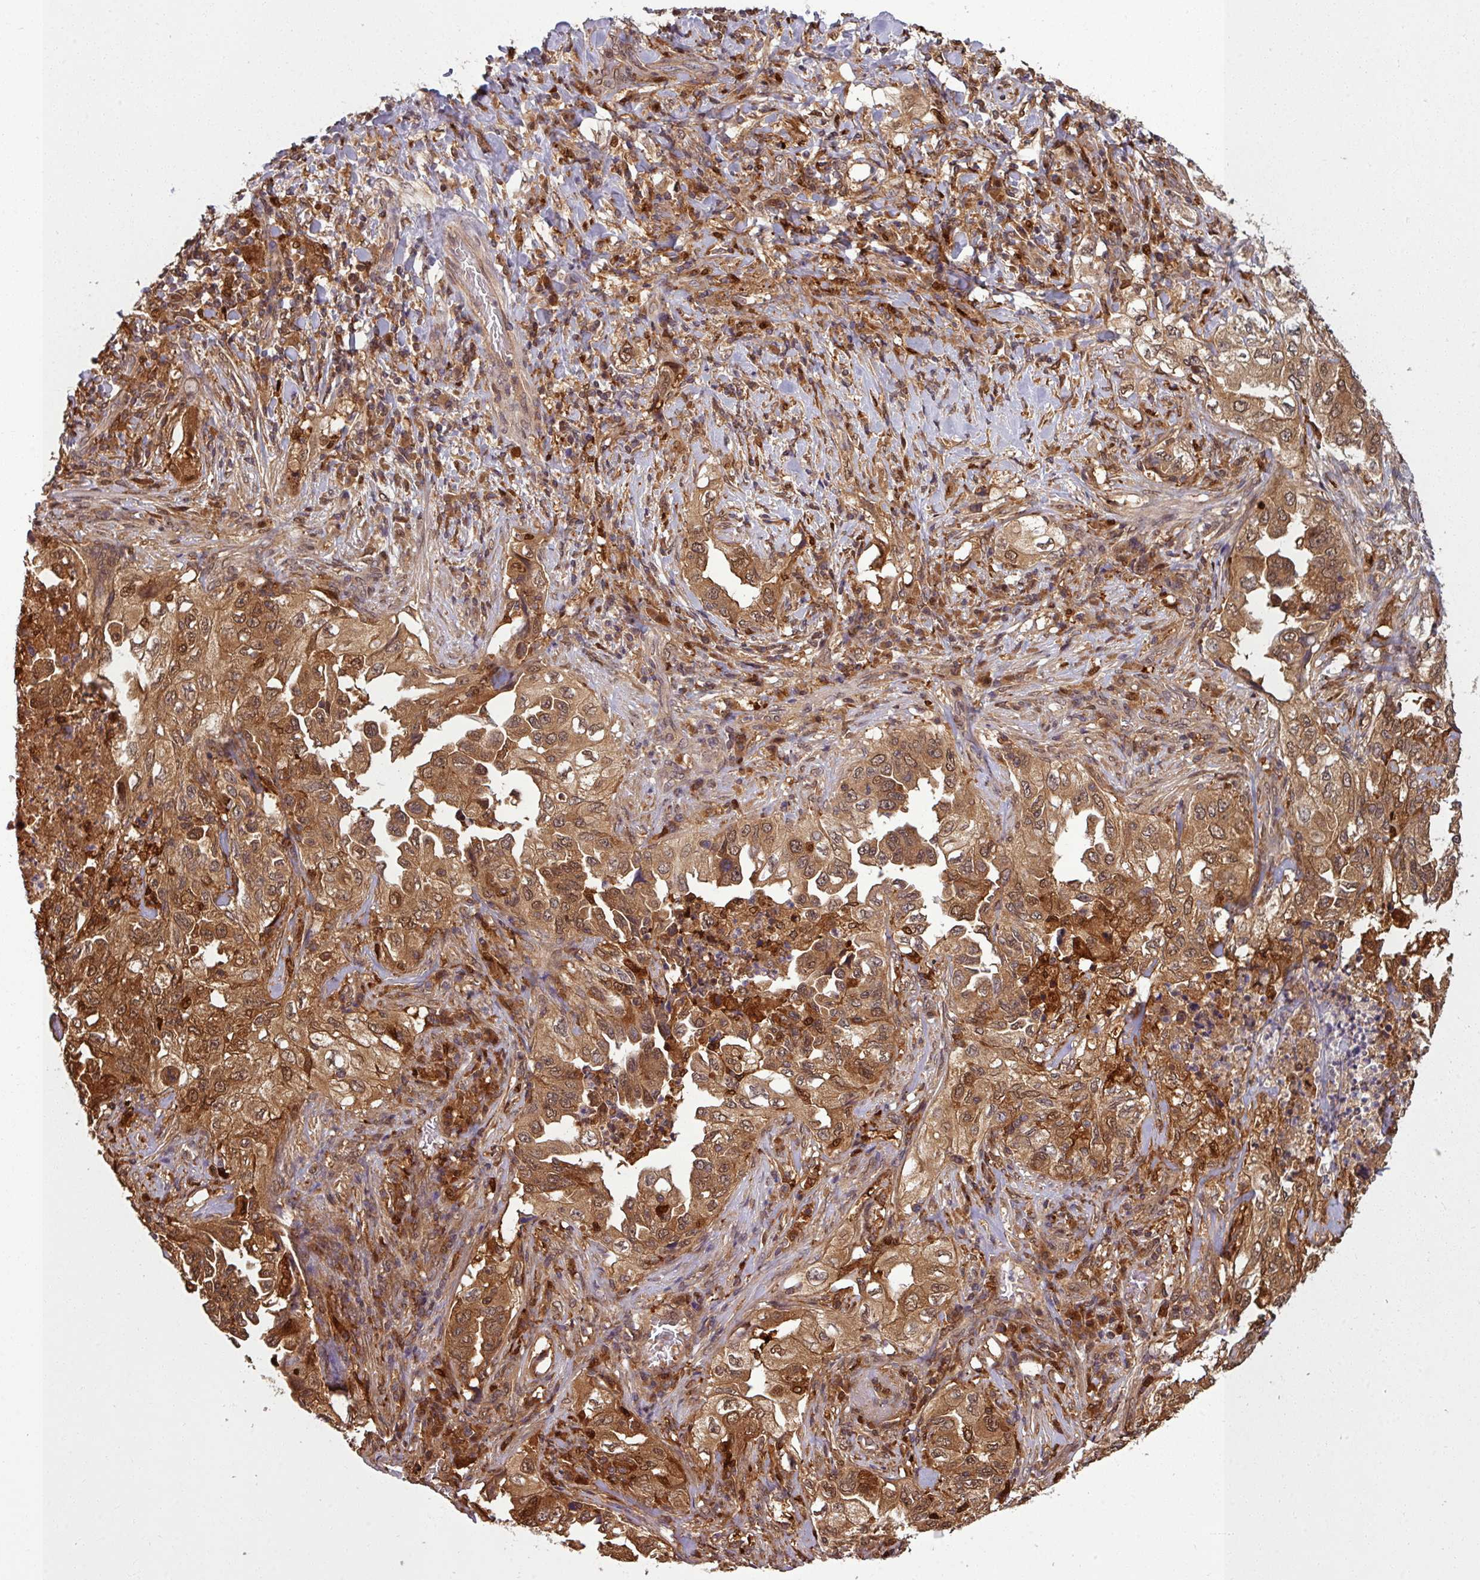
{"staining": {"intensity": "moderate", "quantity": ">75%", "location": "cytoplasmic/membranous,nuclear"}, "tissue": "lung cancer", "cell_type": "Tumor cells", "image_type": "cancer", "snomed": [{"axis": "morphology", "description": "Adenocarcinoma, NOS"}, {"axis": "topography", "description": "Lung"}], "caption": "Tumor cells demonstrate medium levels of moderate cytoplasmic/membranous and nuclear positivity in about >75% of cells in human adenocarcinoma (lung).", "gene": "KCTD11", "patient": {"sex": "female", "age": 51}}